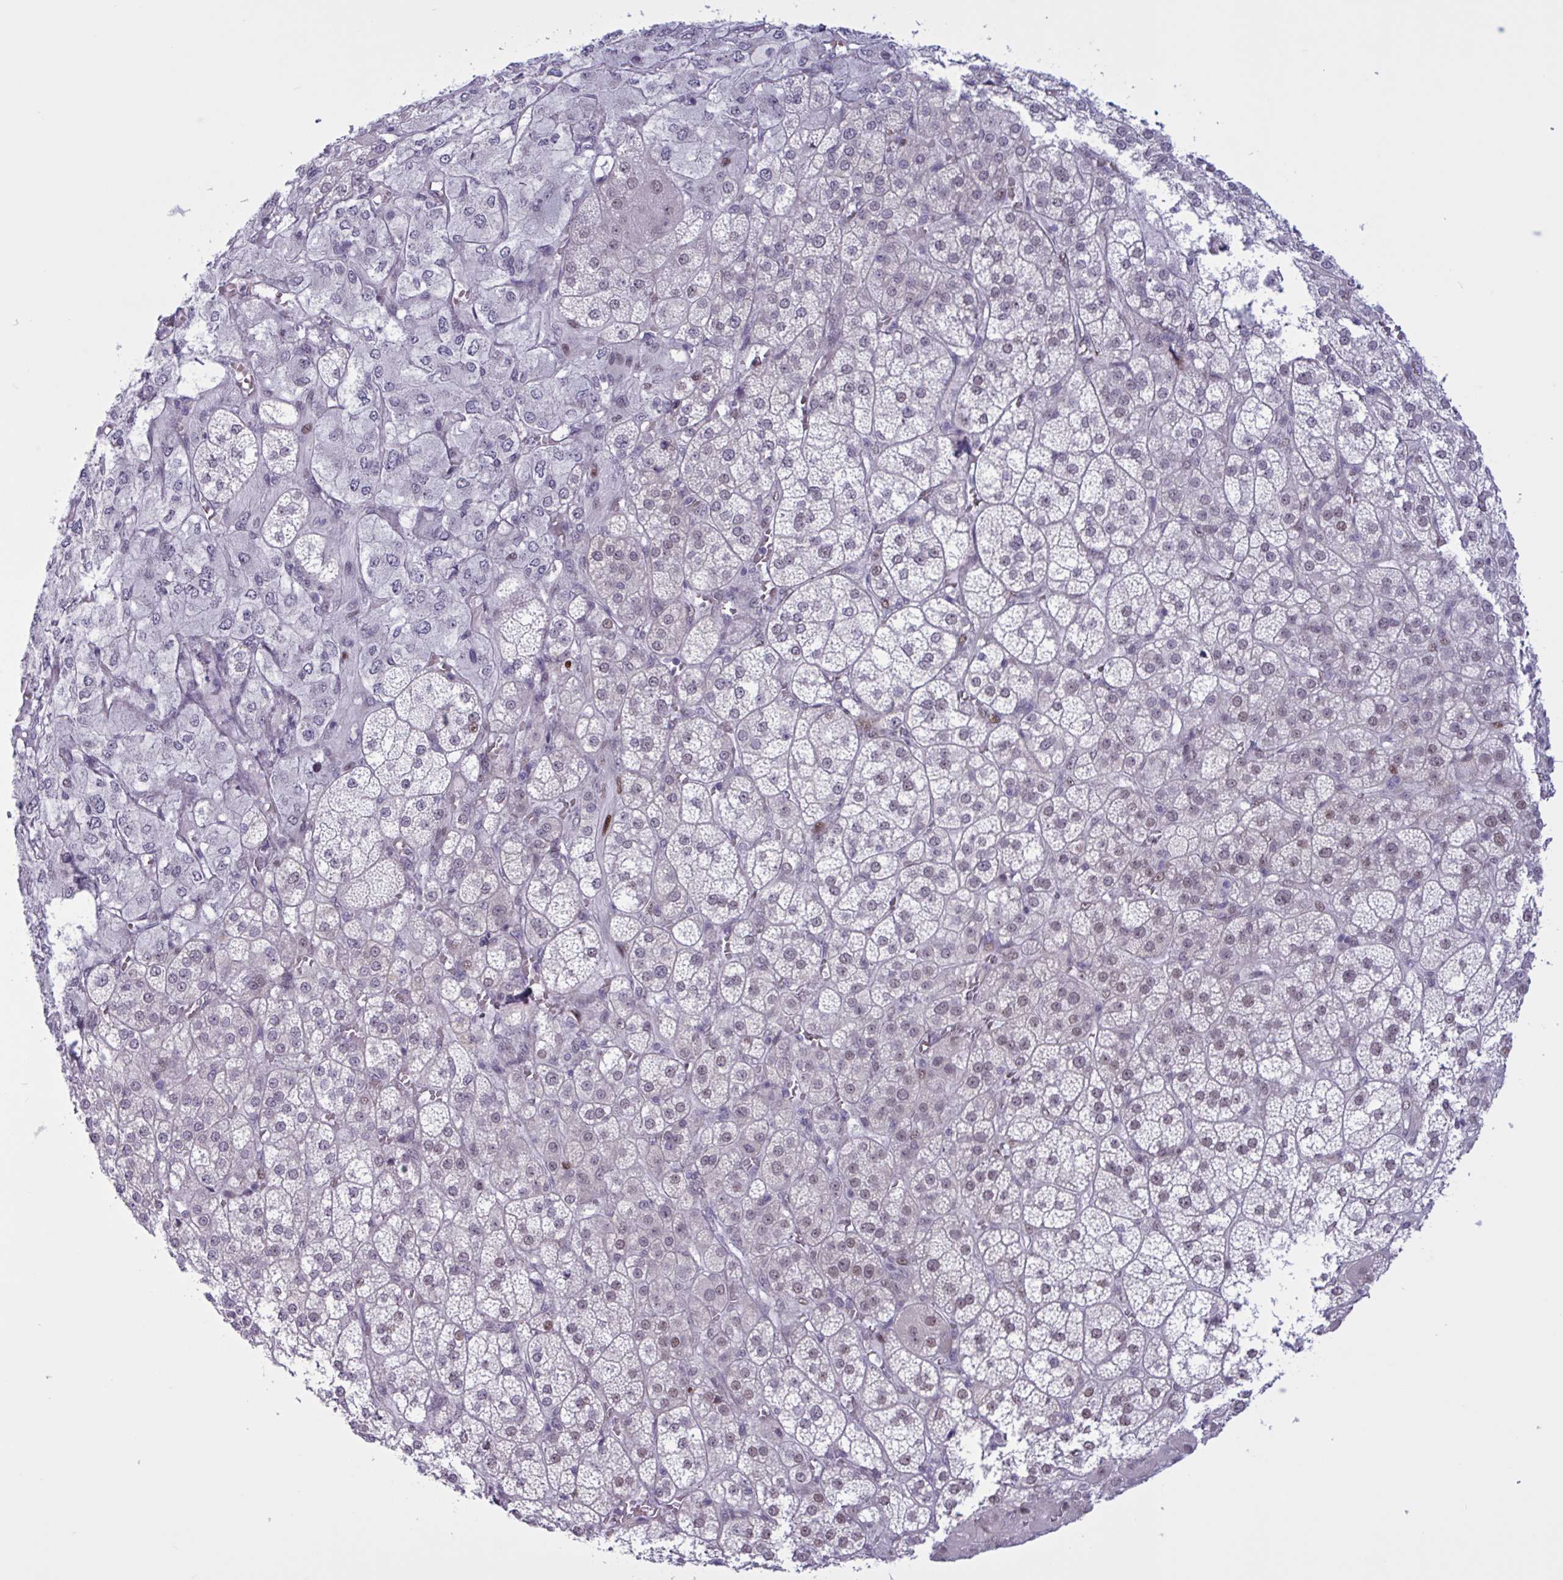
{"staining": {"intensity": "strong", "quantity": "<25%", "location": "nuclear"}, "tissue": "adrenal gland", "cell_type": "Glandular cells", "image_type": "normal", "snomed": [{"axis": "morphology", "description": "Normal tissue, NOS"}, {"axis": "topography", "description": "Adrenal gland"}], "caption": "A high-resolution photomicrograph shows IHC staining of benign adrenal gland, which reveals strong nuclear expression in about <25% of glandular cells. The staining was performed using DAB to visualize the protein expression in brown, while the nuclei were stained in blue with hematoxylin (Magnification: 20x).", "gene": "PRMT6", "patient": {"sex": "female", "age": 60}}